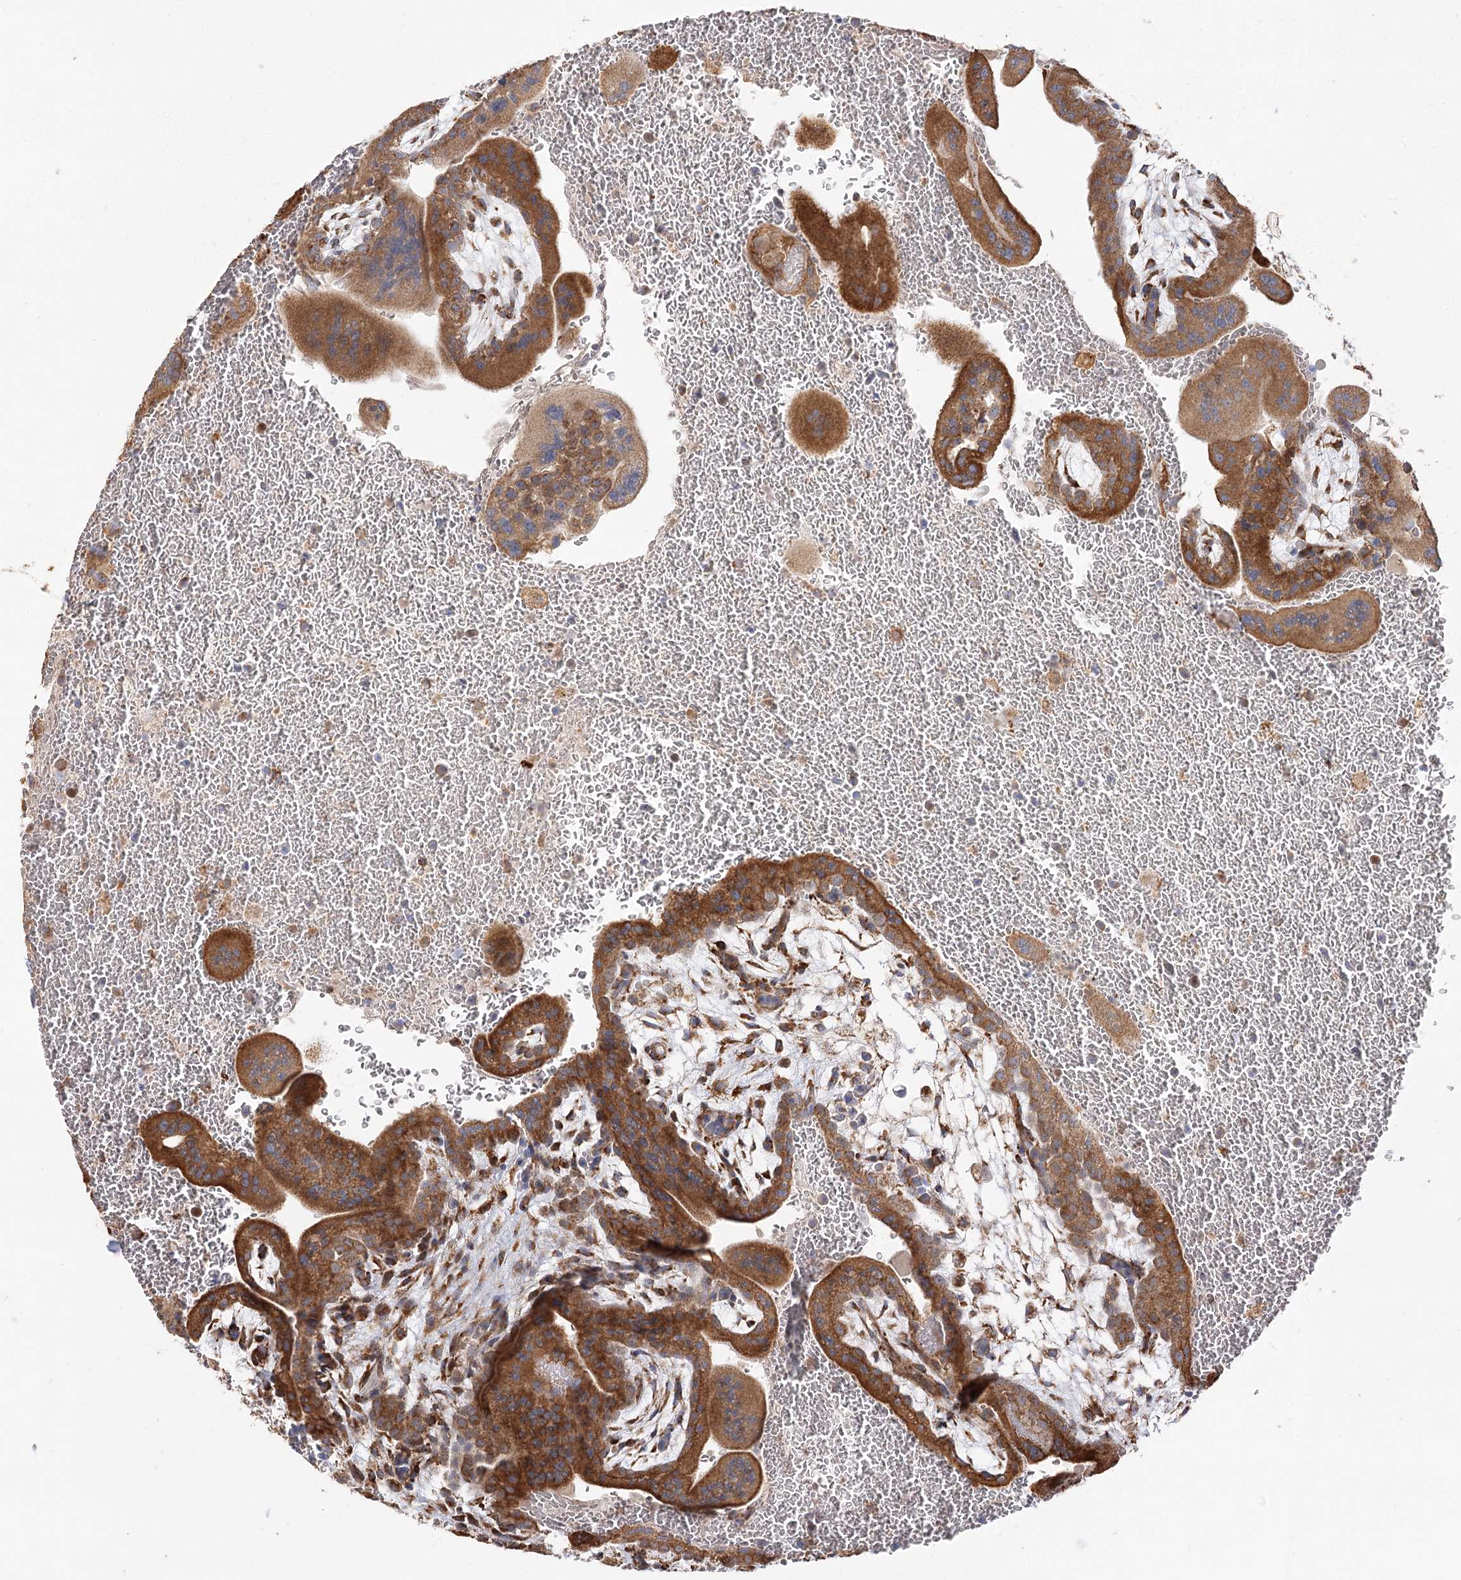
{"staining": {"intensity": "moderate", "quantity": ">75%", "location": "cytoplasmic/membranous"}, "tissue": "placenta", "cell_type": "Trophoblastic cells", "image_type": "normal", "snomed": [{"axis": "morphology", "description": "Normal tissue, NOS"}, {"axis": "topography", "description": "Placenta"}], "caption": "Immunohistochemical staining of benign placenta reveals medium levels of moderate cytoplasmic/membranous staining in approximately >75% of trophoblastic cells.", "gene": "ZFYVE16", "patient": {"sex": "female", "age": 35}}